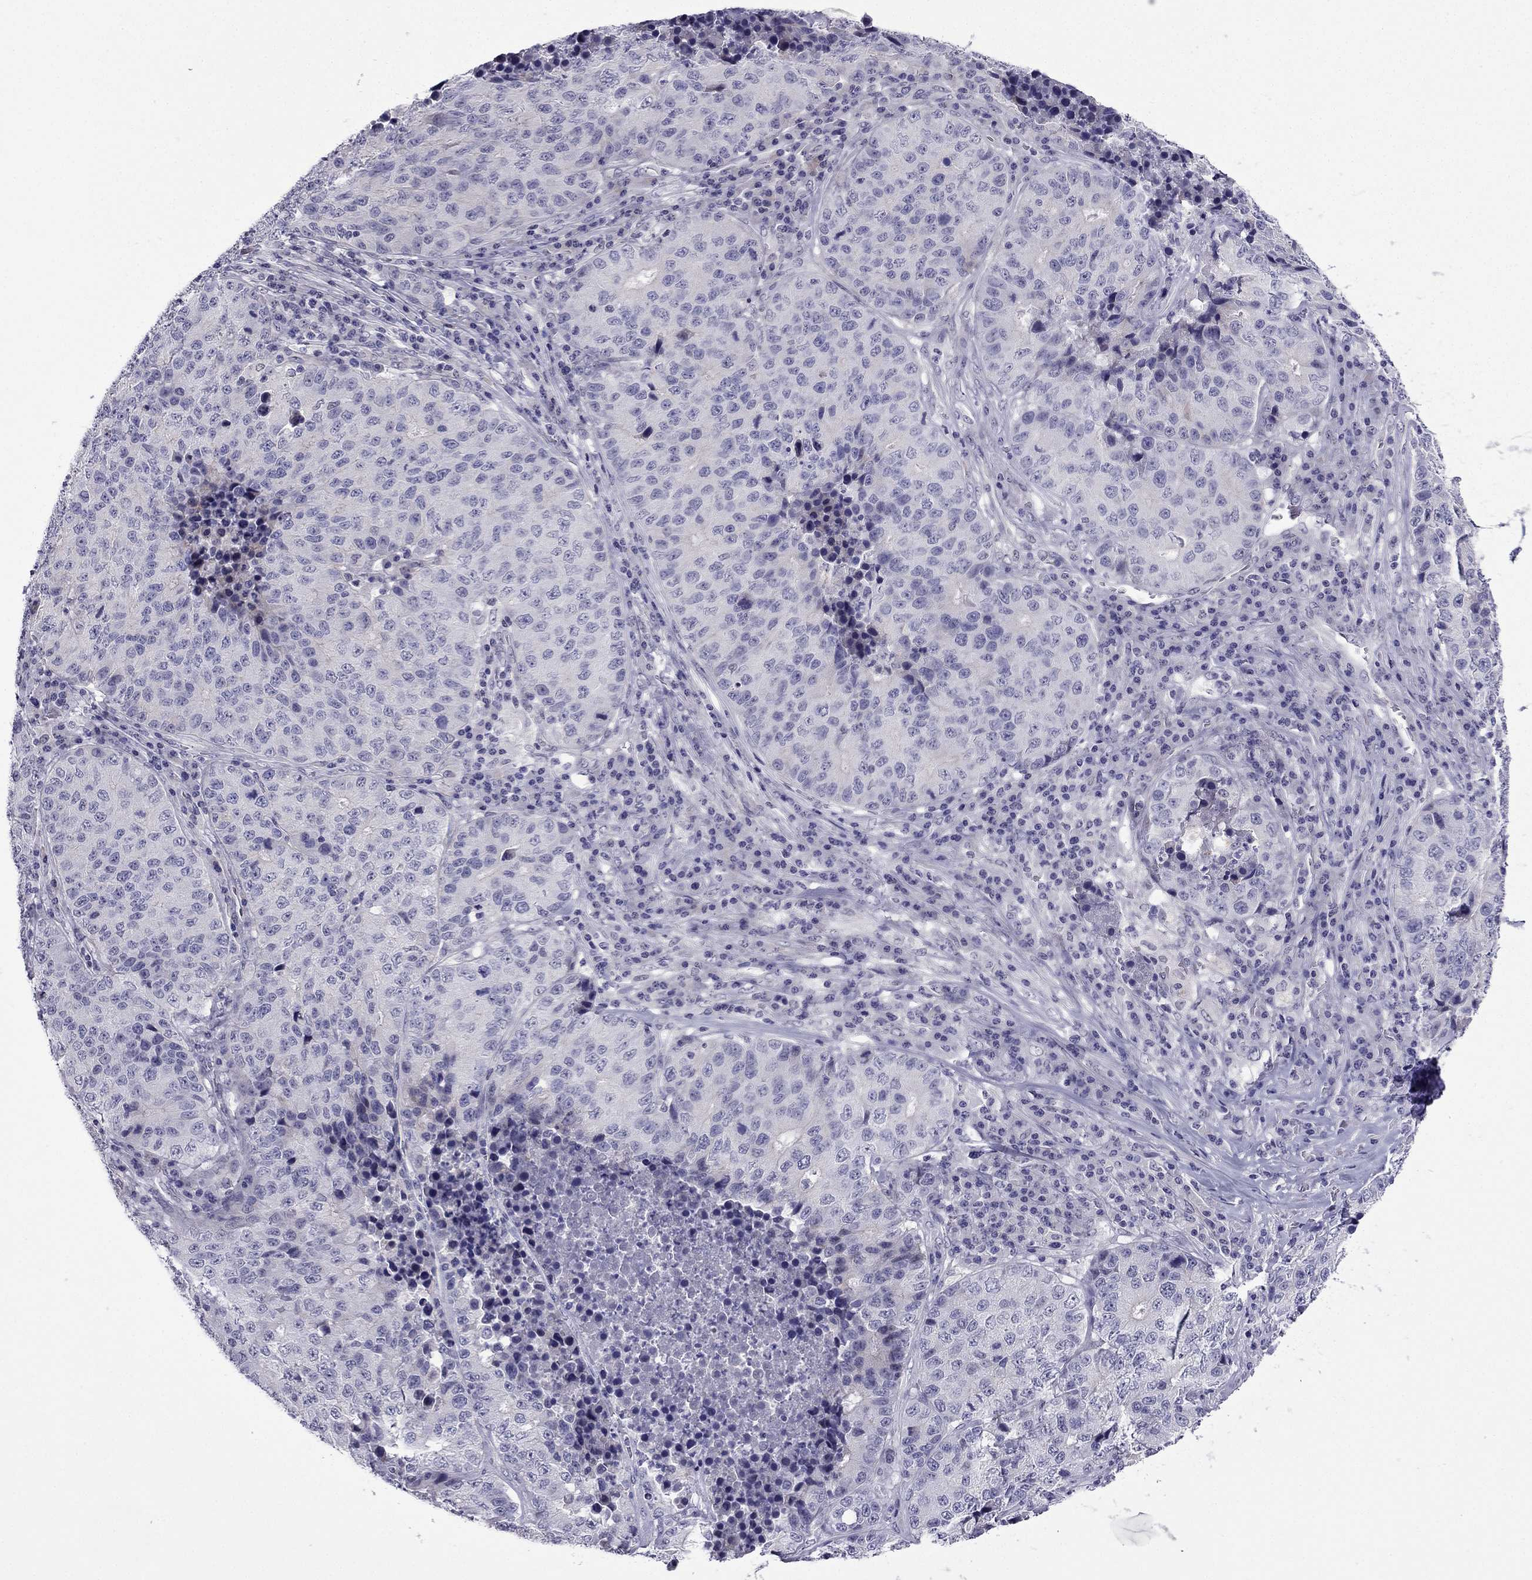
{"staining": {"intensity": "negative", "quantity": "none", "location": "none"}, "tissue": "stomach cancer", "cell_type": "Tumor cells", "image_type": "cancer", "snomed": [{"axis": "morphology", "description": "Adenocarcinoma, NOS"}, {"axis": "topography", "description": "Stomach"}], "caption": "Immunohistochemistry (IHC) of adenocarcinoma (stomach) exhibits no positivity in tumor cells. The staining was performed using DAB (3,3'-diaminobenzidine) to visualize the protein expression in brown, while the nuclei were stained in blue with hematoxylin (Magnification: 20x).", "gene": "POM121L12", "patient": {"sex": "male", "age": 71}}